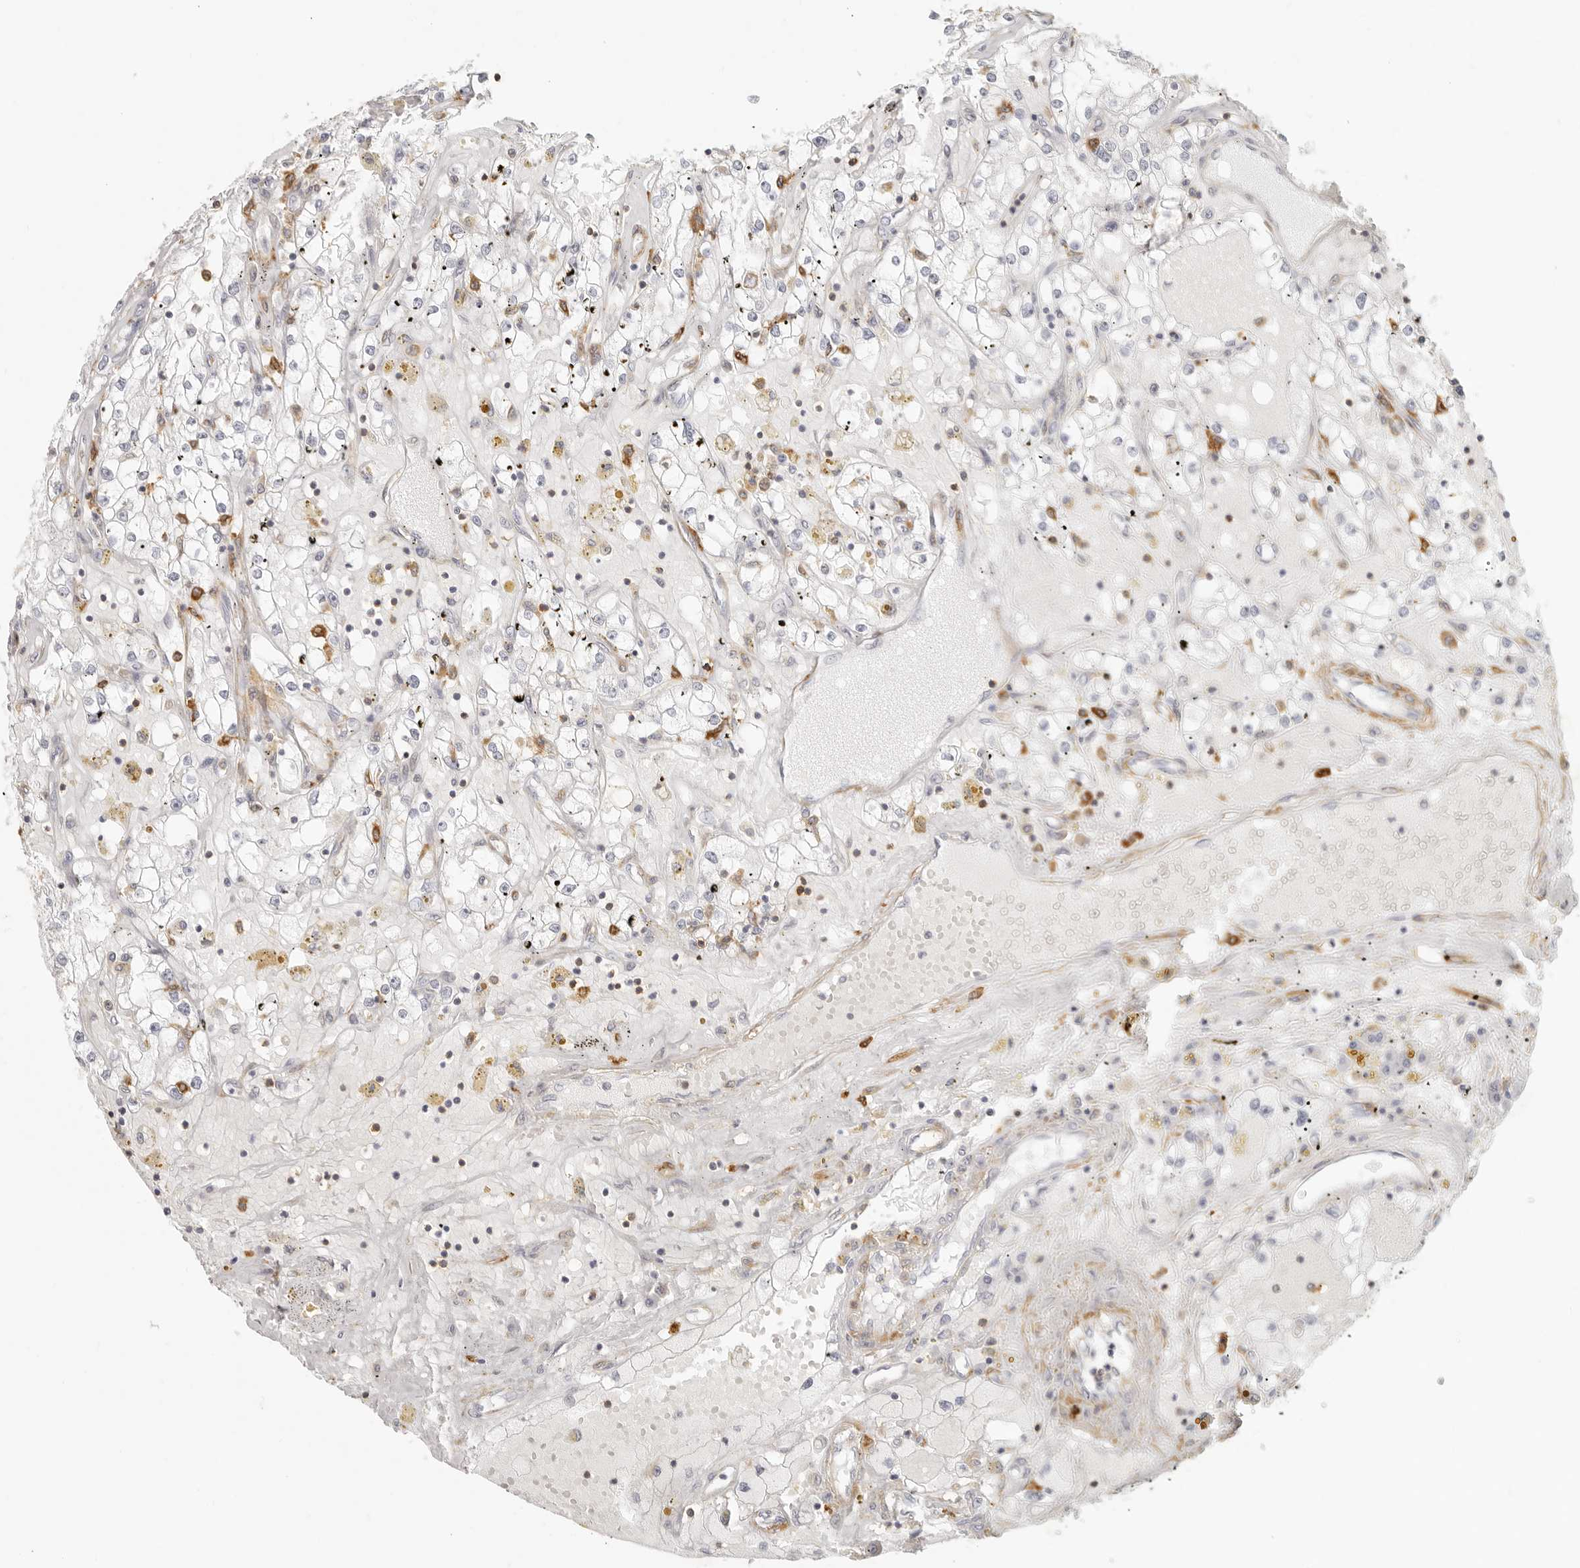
{"staining": {"intensity": "negative", "quantity": "none", "location": "none"}, "tissue": "renal cancer", "cell_type": "Tumor cells", "image_type": "cancer", "snomed": [{"axis": "morphology", "description": "Adenocarcinoma, NOS"}, {"axis": "topography", "description": "Kidney"}], "caption": "IHC image of human renal cancer (adenocarcinoma) stained for a protein (brown), which reveals no positivity in tumor cells.", "gene": "NIBAN1", "patient": {"sex": "male", "age": 56}}